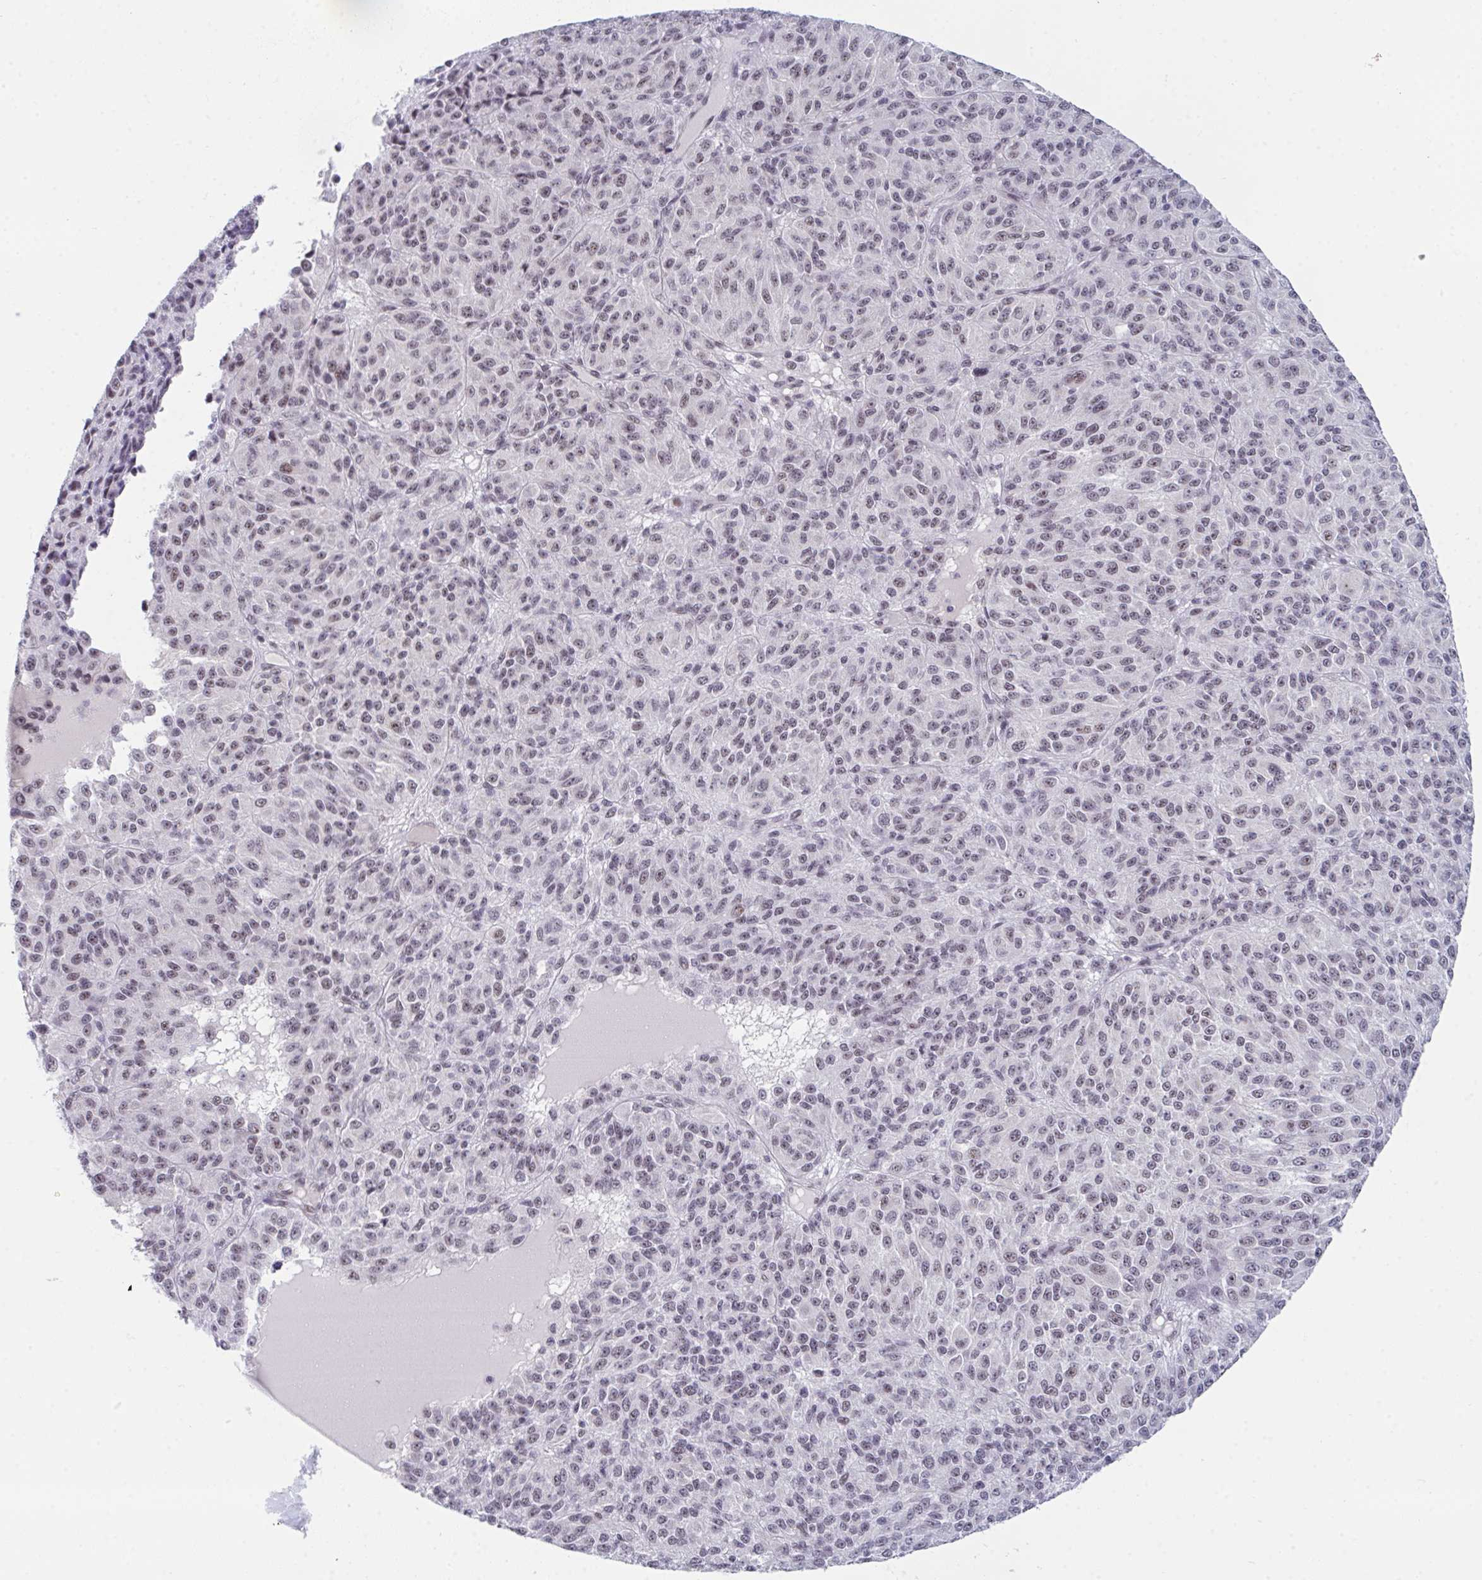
{"staining": {"intensity": "weak", "quantity": "<25%", "location": "nuclear"}, "tissue": "melanoma", "cell_type": "Tumor cells", "image_type": "cancer", "snomed": [{"axis": "morphology", "description": "Malignant melanoma, Metastatic site"}, {"axis": "topography", "description": "Brain"}], "caption": "There is no significant positivity in tumor cells of malignant melanoma (metastatic site).", "gene": "PRR14", "patient": {"sex": "female", "age": 56}}